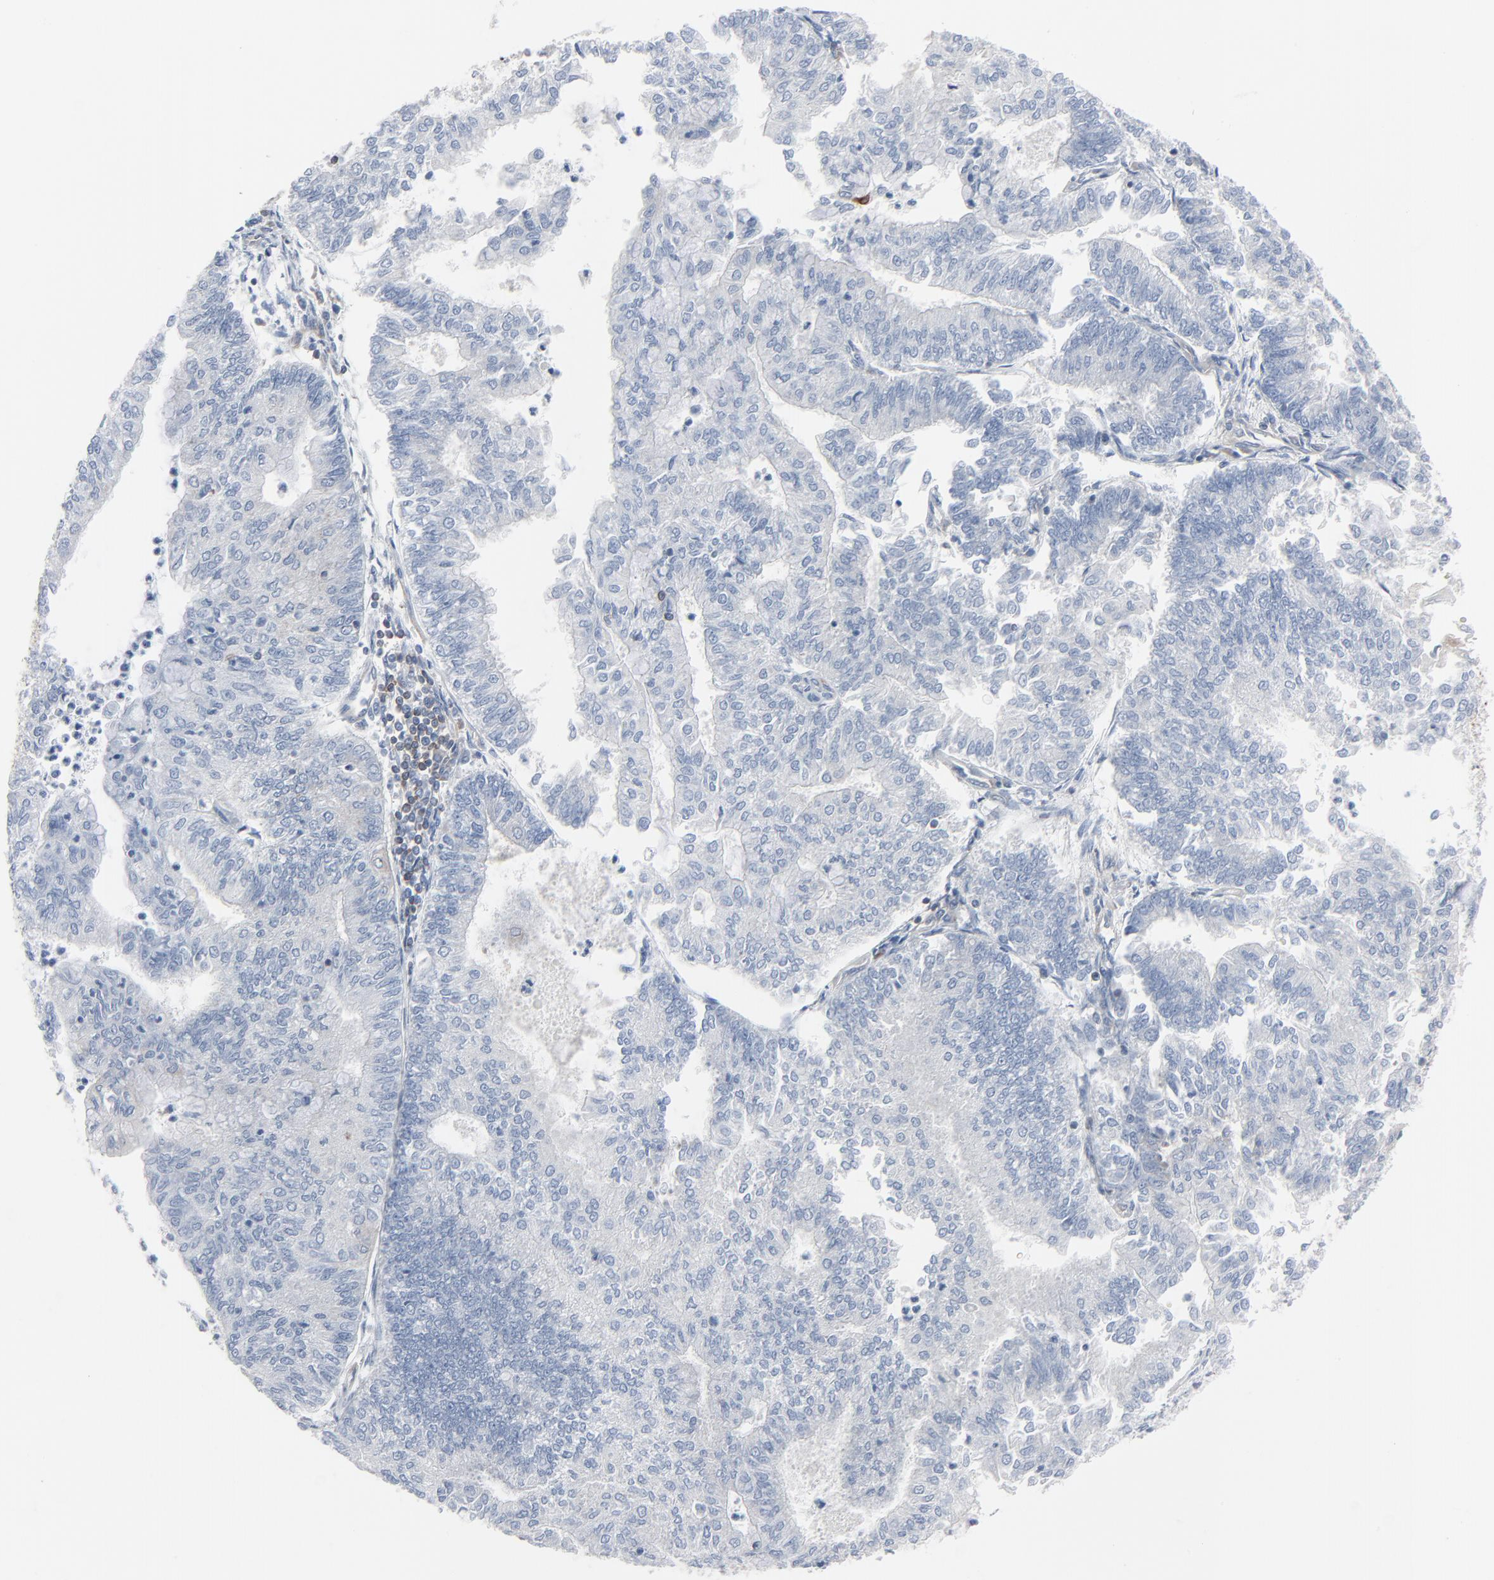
{"staining": {"intensity": "strong", "quantity": "<25%", "location": "cytoplasmic/membranous"}, "tissue": "endometrial cancer", "cell_type": "Tumor cells", "image_type": "cancer", "snomed": [{"axis": "morphology", "description": "Adenocarcinoma, NOS"}, {"axis": "topography", "description": "Endometrium"}], "caption": "Strong cytoplasmic/membranous protein staining is identified in about <25% of tumor cells in endometrial cancer.", "gene": "OPTN", "patient": {"sex": "female", "age": 59}}